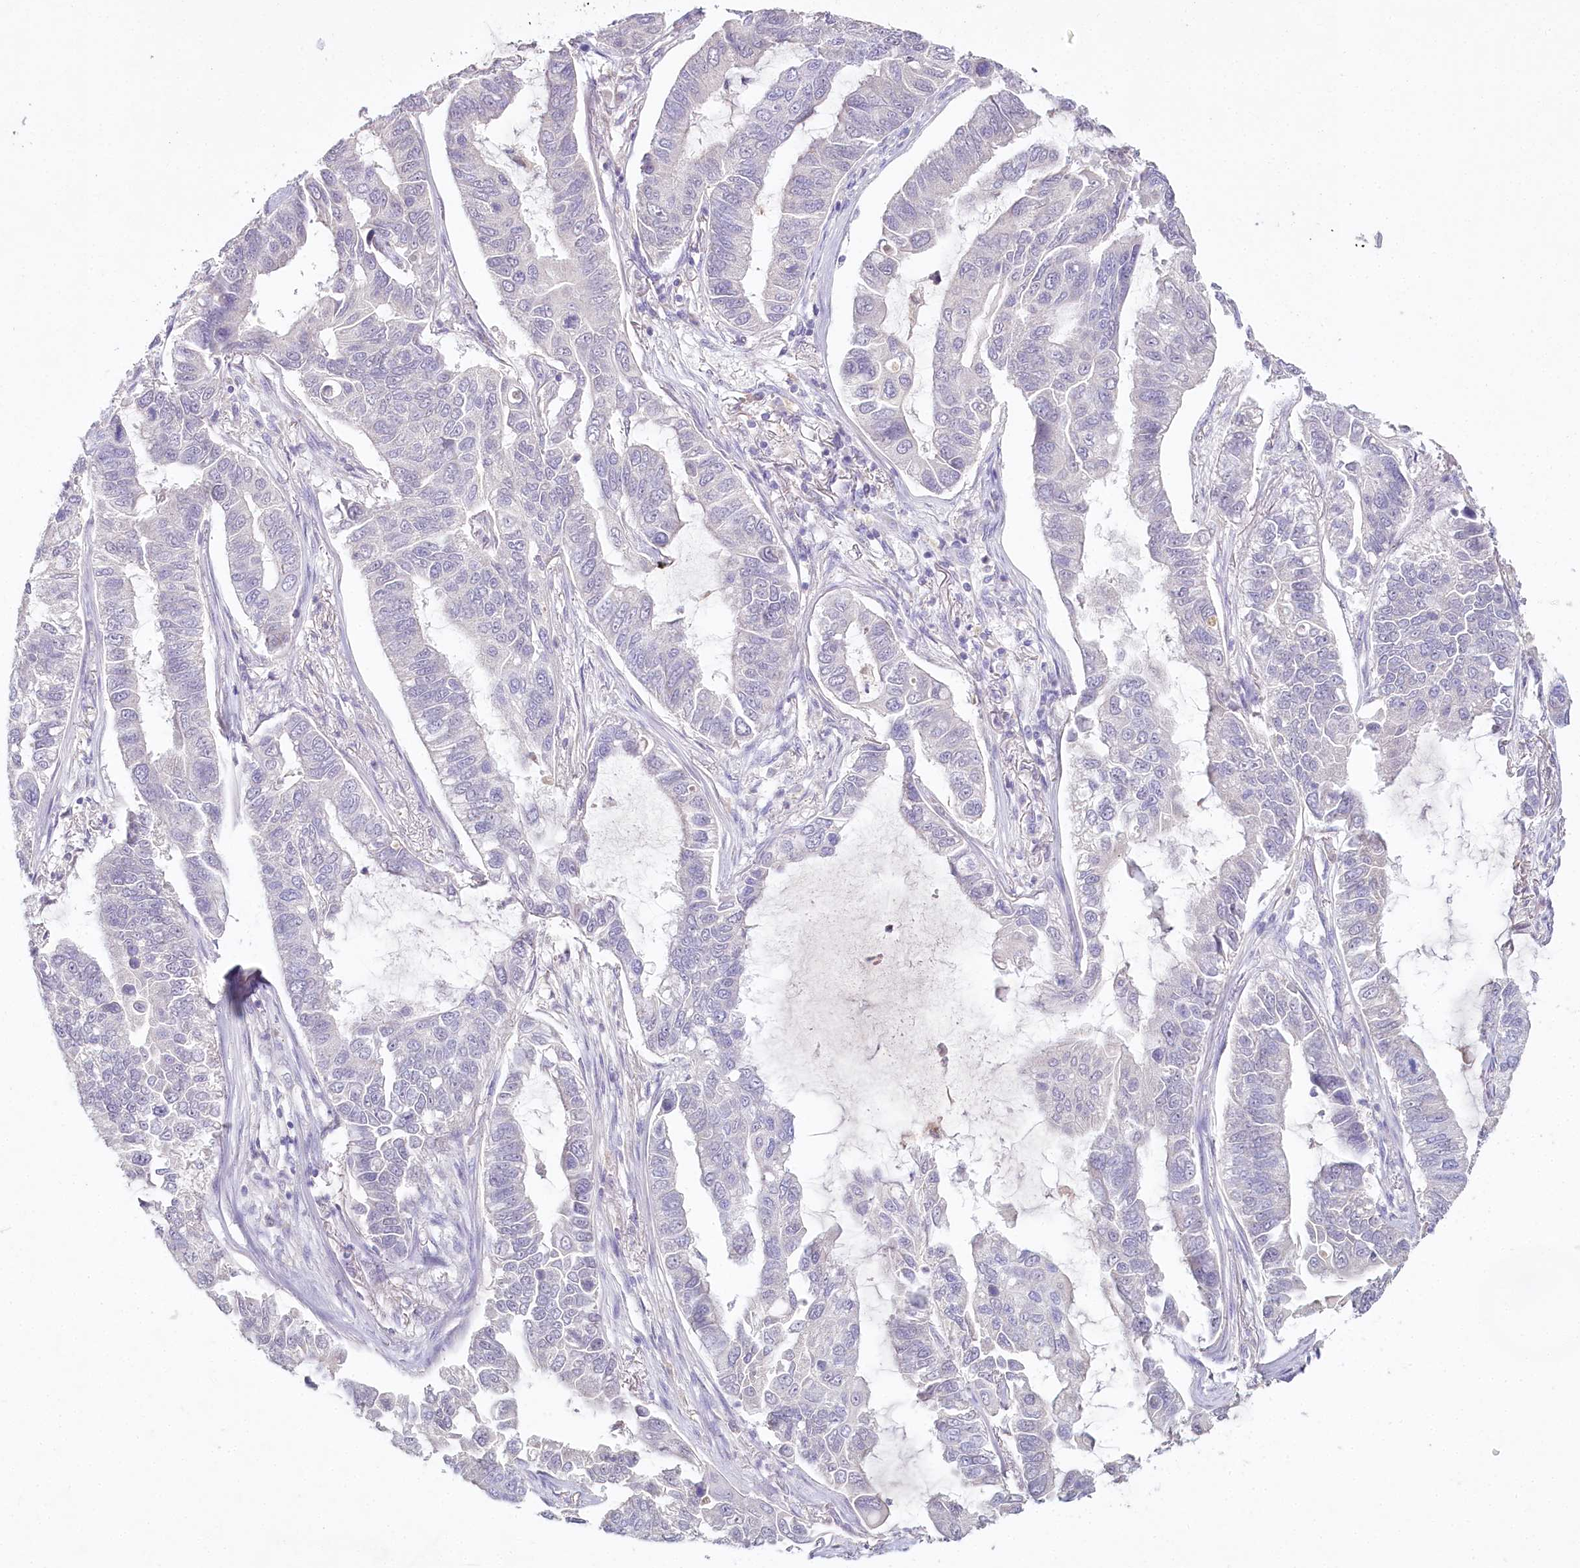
{"staining": {"intensity": "negative", "quantity": "none", "location": "none"}, "tissue": "lung cancer", "cell_type": "Tumor cells", "image_type": "cancer", "snomed": [{"axis": "morphology", "description": "Adenocarcinoma, NOS"}, {"axis": "topography", "description": "Lung"}], "caption": "The photomicrograph exhibits no staining of tumor cells in adenocarcinoma (lung).", "gene": "HPD", "patient": {"sex": "male", "age": 64}}